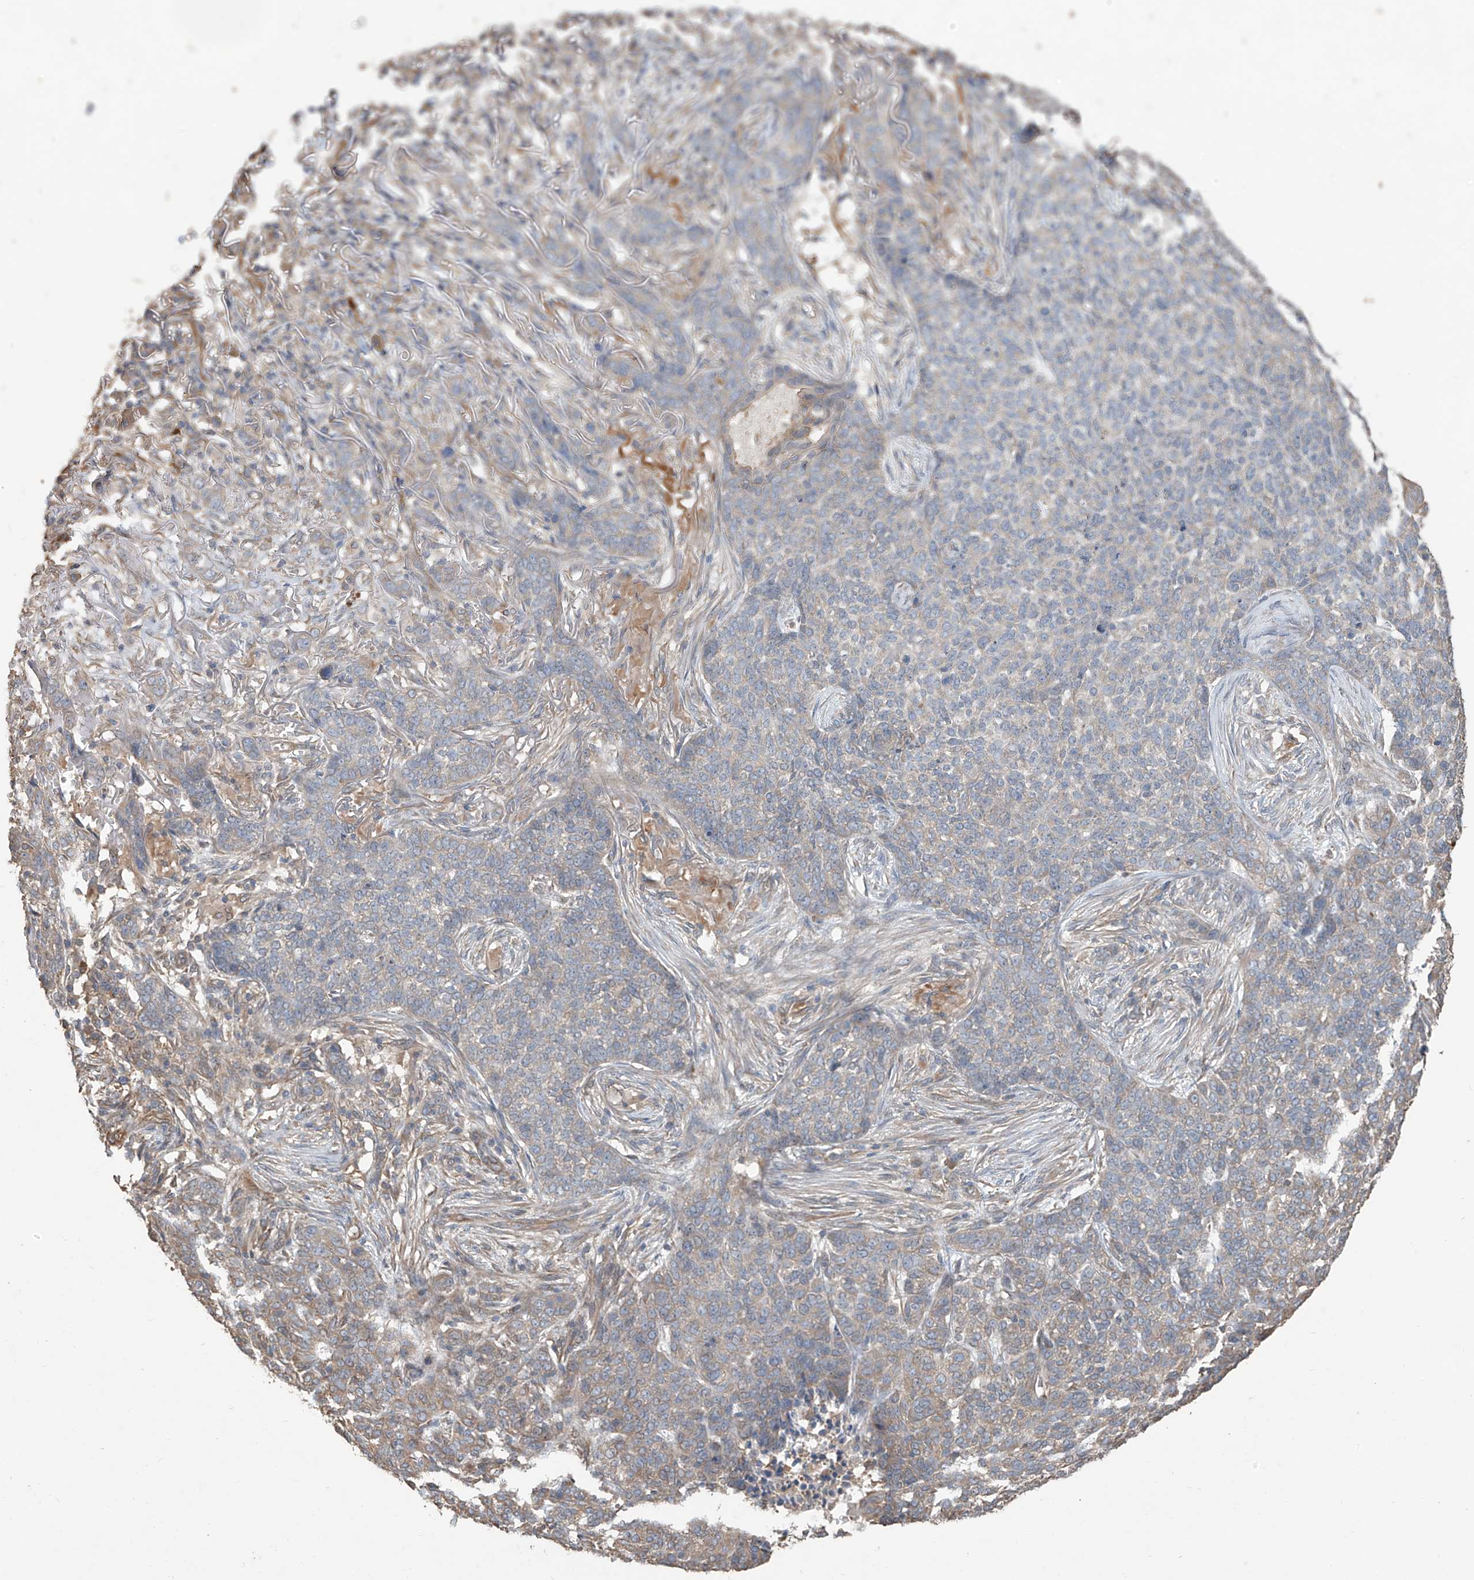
{"staining": {"intensity": "moderate", "quantity": "<25%", "location": "cytoplasmic/membranous"}, "tissue": "skin cancer", "cell_type": "Tumor cells", "image_type": "cancer", "snomed": [{"axis": "morphology", "description": "Basal cell carcinoma"}, {"axis": "topography", "description": "Skin"}], "caption": "Immunohistochemistry photomicrograph of neoplastic tissue: skin cancer (basal cell carcinoma) stained using immunohistochemistry exhibits low levels of moderate protein expression localized specifically in the cytoplasmic/membranous of tumor cells, appearing as a cytoplasmic/membranous brown color.", "gene": "AGBL5", "patient": {"sex": "male", "age": 85}}